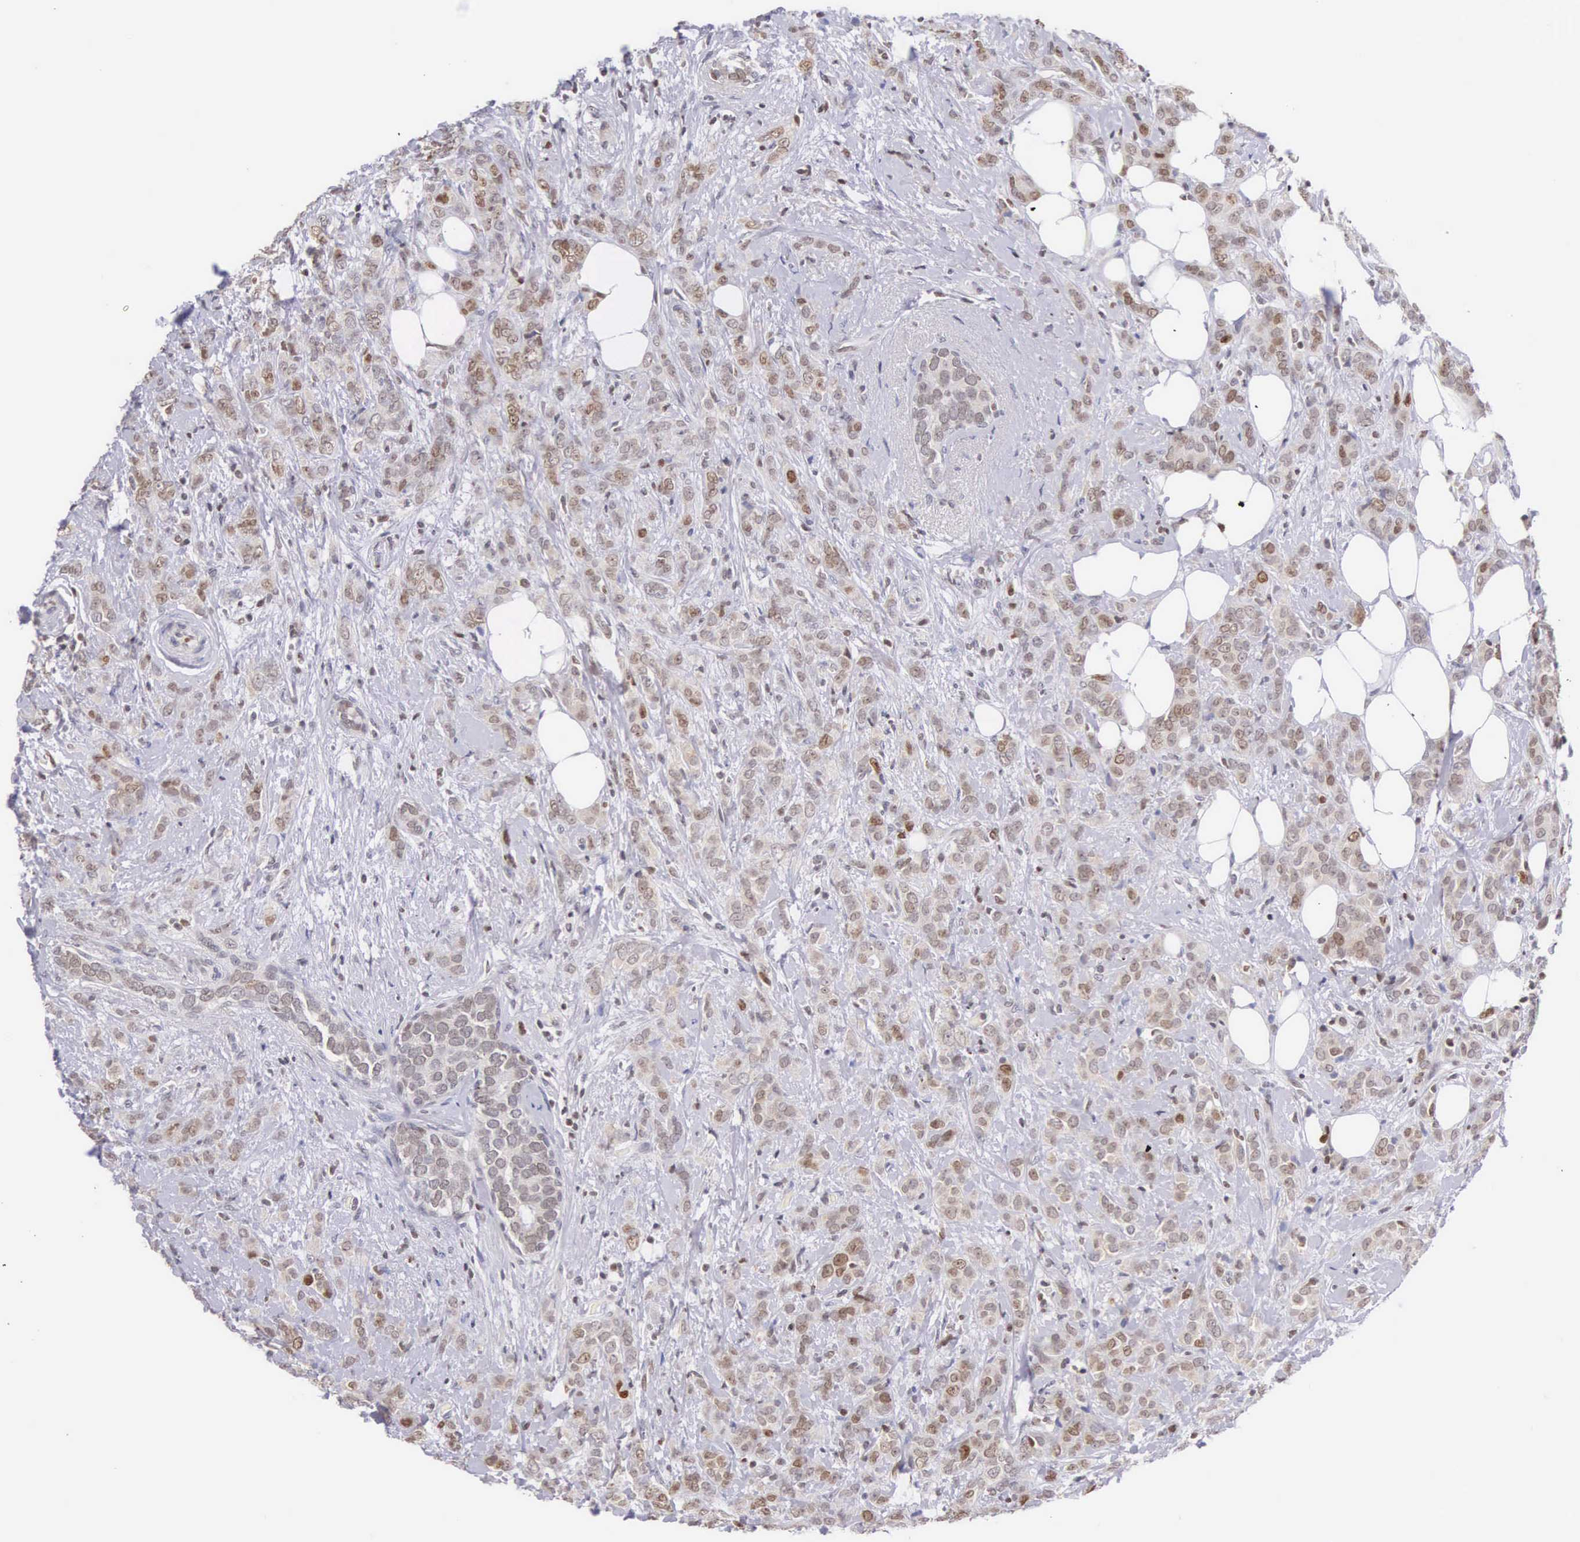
{"staining": {"intensity": "weak", "quantity": "25%-75%", "location": "nuclear"}, "tissue": "breast cancer", "cell_type": "Tumor cells", "image_type": "cancer", "snomed": [{"axis": "morphology", "description": "Duct carcinoma"}, {"axis": "topography", "description": "Breast"}], "caption": "Breast cancer (invasive ductal carcinoma) was stained to show a protein in brown. There is low levels of weak nuclear staining in approximately 25%-75% of tumor cells. Immunohistochemistry (ihc) stains the protein in brown and the nuclei are stained blue.", "gene": "VRK1", "patient": {"sex": "female", "age": 53}}